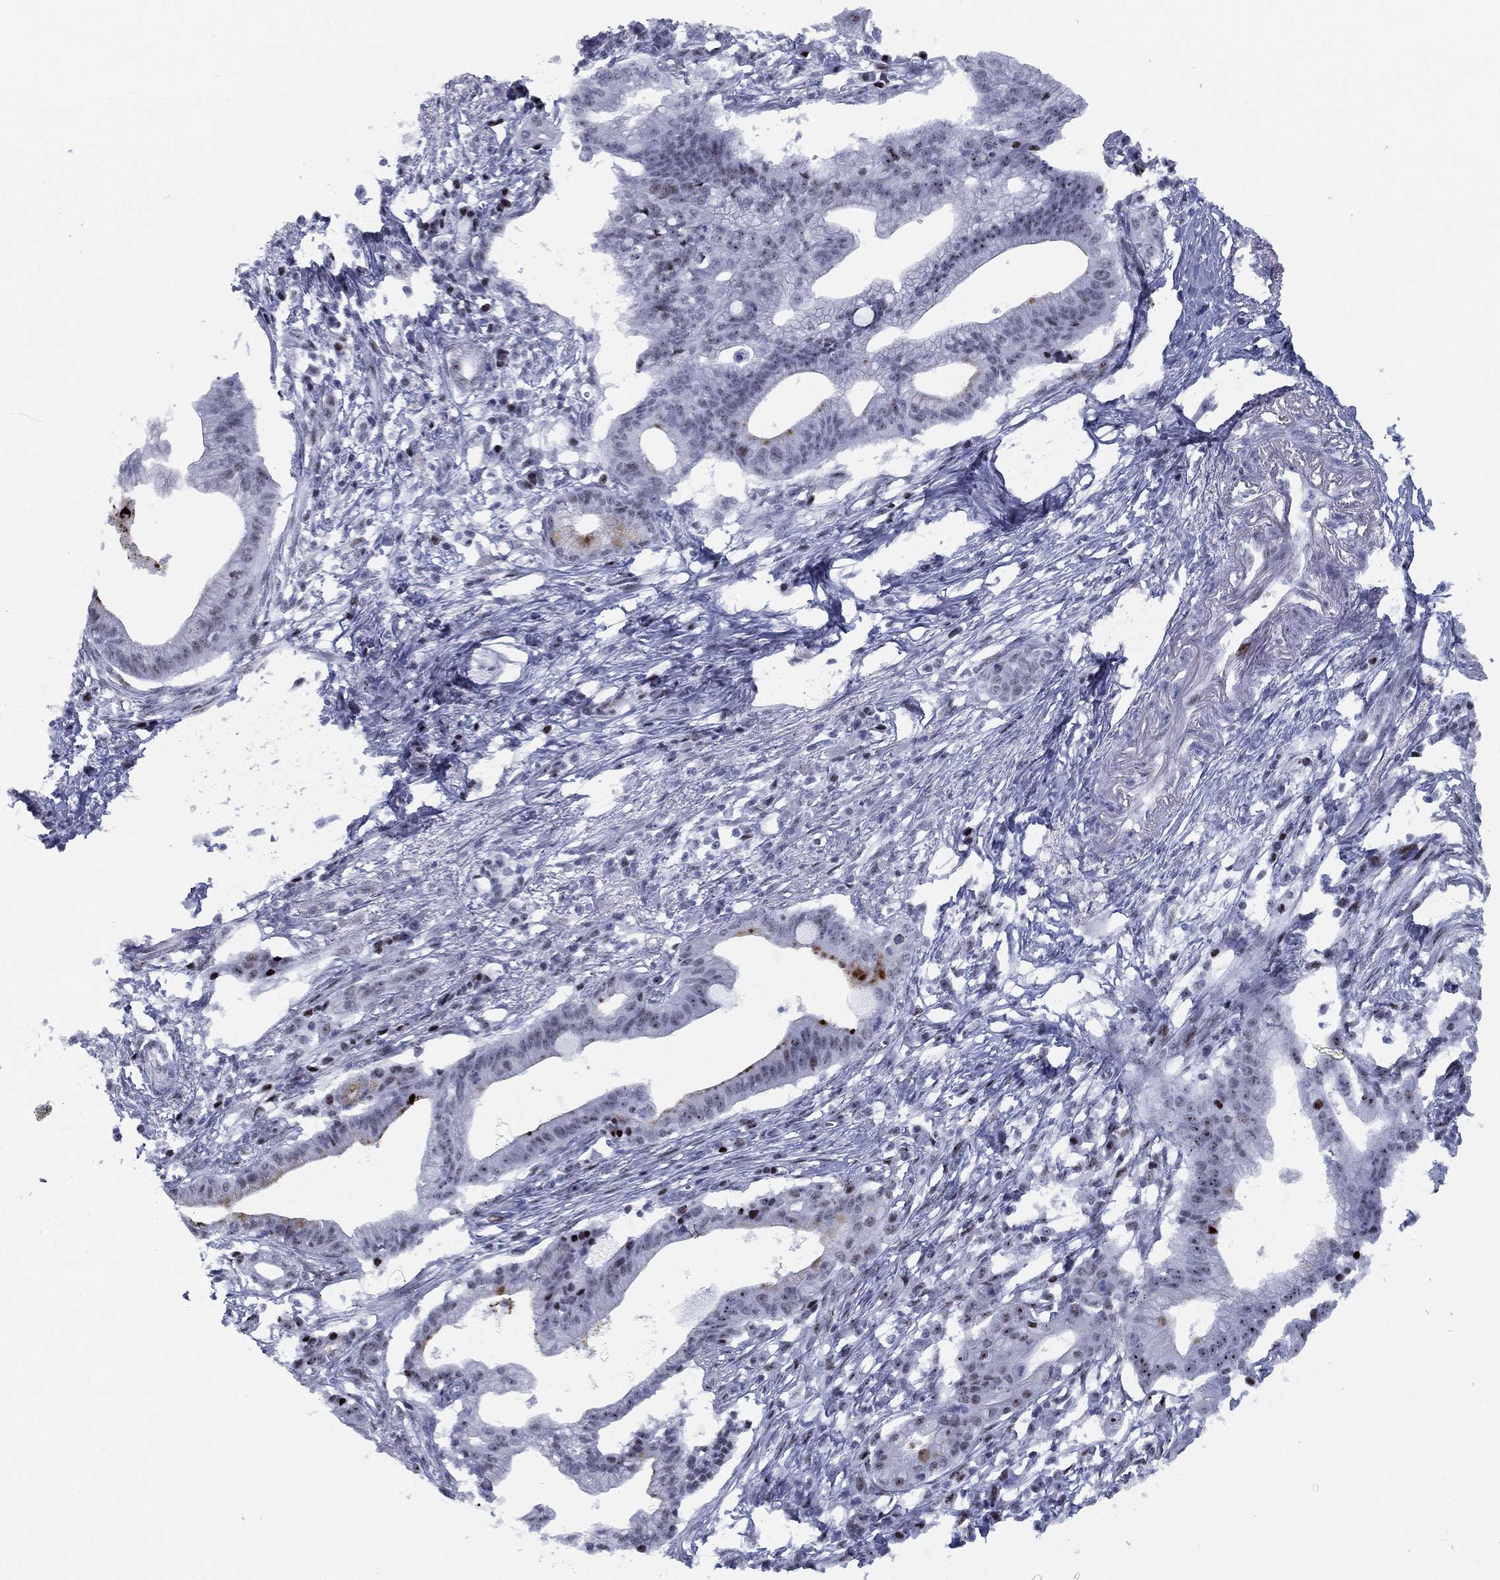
{"staining": {"intensity": "moderate", "quantity": "<25%", "location": "nuclear"}, "tissue": "pancreatic cancer", "cell_type": "Tumor cells", "image_type": "cancer", "snomed": [{"axis": "morphology", "description": "Normal tissue, NOS"}, {"axis": "morphology", "description": "Adenocarcinoma, NOS"}, {"axis": "topography", "description": "Pancreas"}], "caption": "A high-resolution micrograph shows immunohistochemistry (IHC) staining of pancreatic adenocarcinoma, which reveals moderate nuclear expression in approximately <25% of tumor cells. The protein is stained brown, and the nuclei are stained in blue (DAB (3,3'-diaminobenzidine) IHC with brightfield microscopy, high magnification).", "gene": "CYB561D2", "patient": {"sex": "female", "age": 58}}